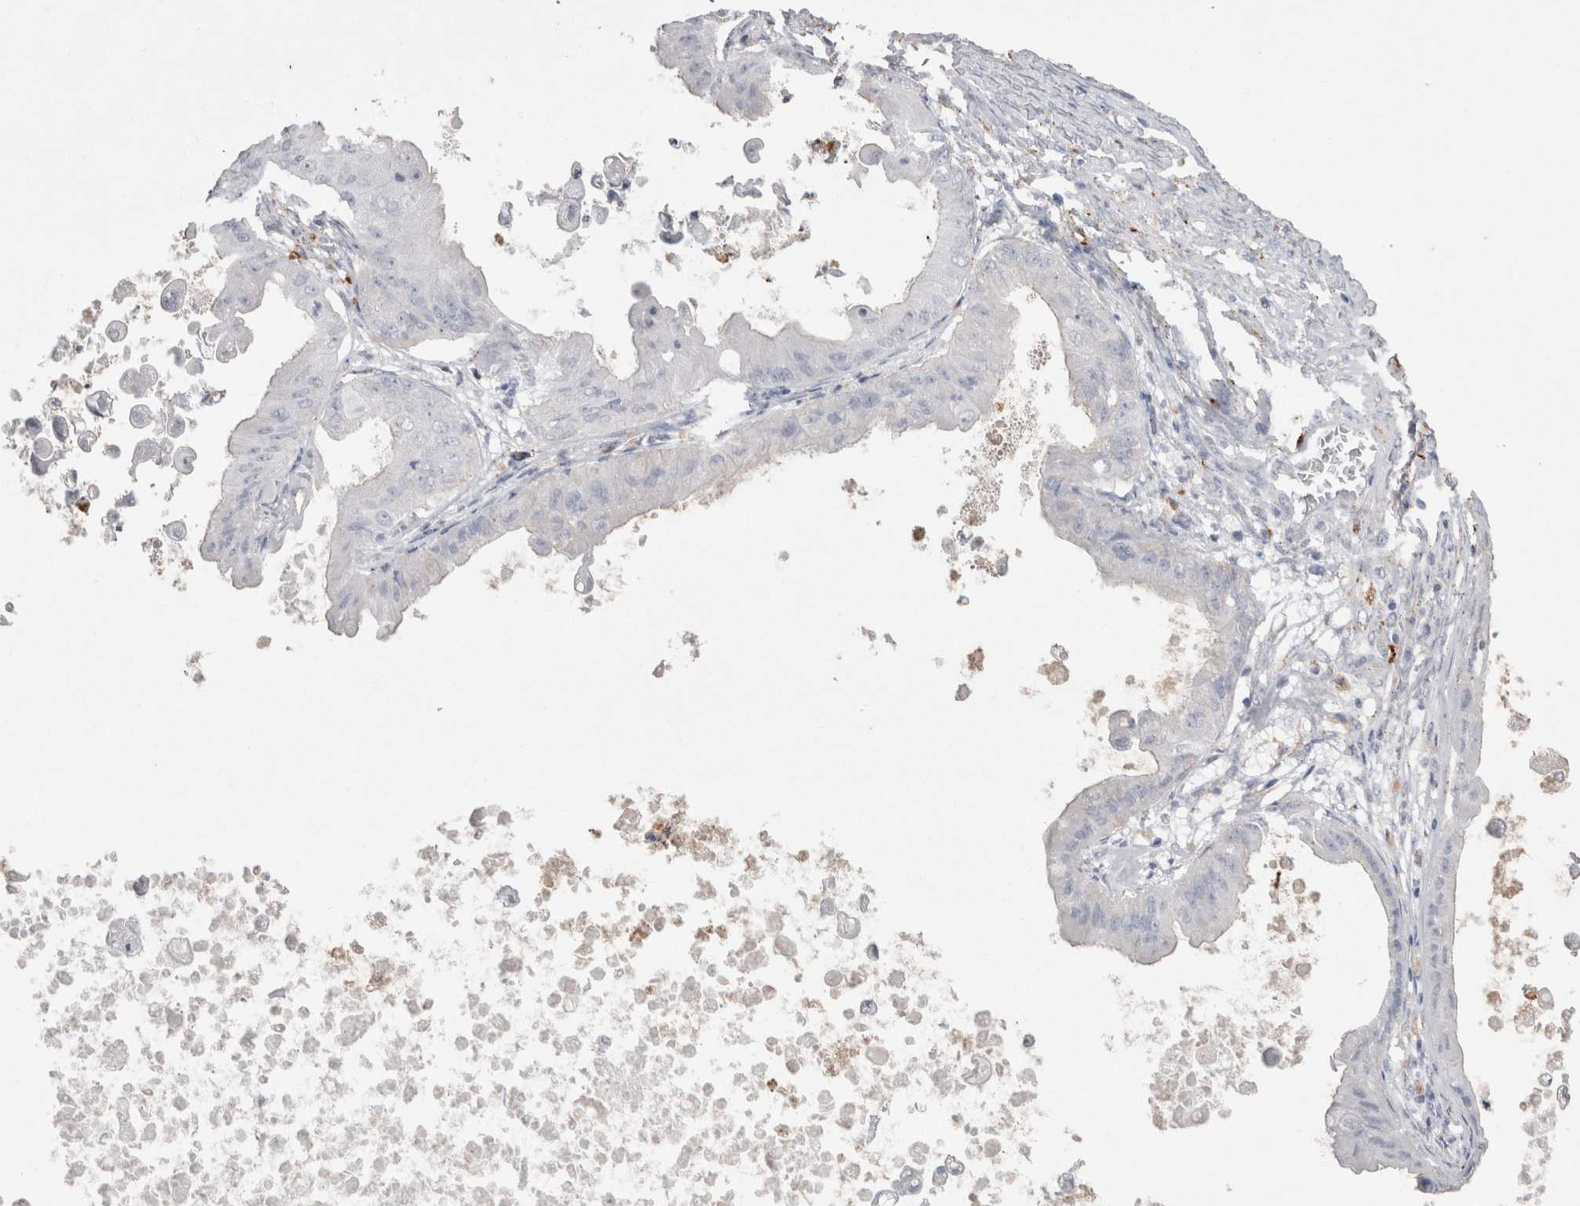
{"staining": {"intensity": "negative", "quantity": "none", "location": "none"}, "tissue": "ovarian cancer", "cell_type": "Tumor cells", "image_type": "cancer", "snomed": [{"axis": "morphology", "description": "Cystadenocarcinoma, mucinous, NOS"}, {"axis": "topography", "description": "Ovary"}], "caption": "Micrograph shows no significant protein staining in tumor cells of ovarian cancer (mucinous cystadenocarcinoma). (Stains: DAB immunohistochemistry (IHC) with hematoxylin counter stain, Microscopy: brightfield microscopy at high magnification).", "gene": "EPDR1", "patient": {"sex": "female", "age": 37}}